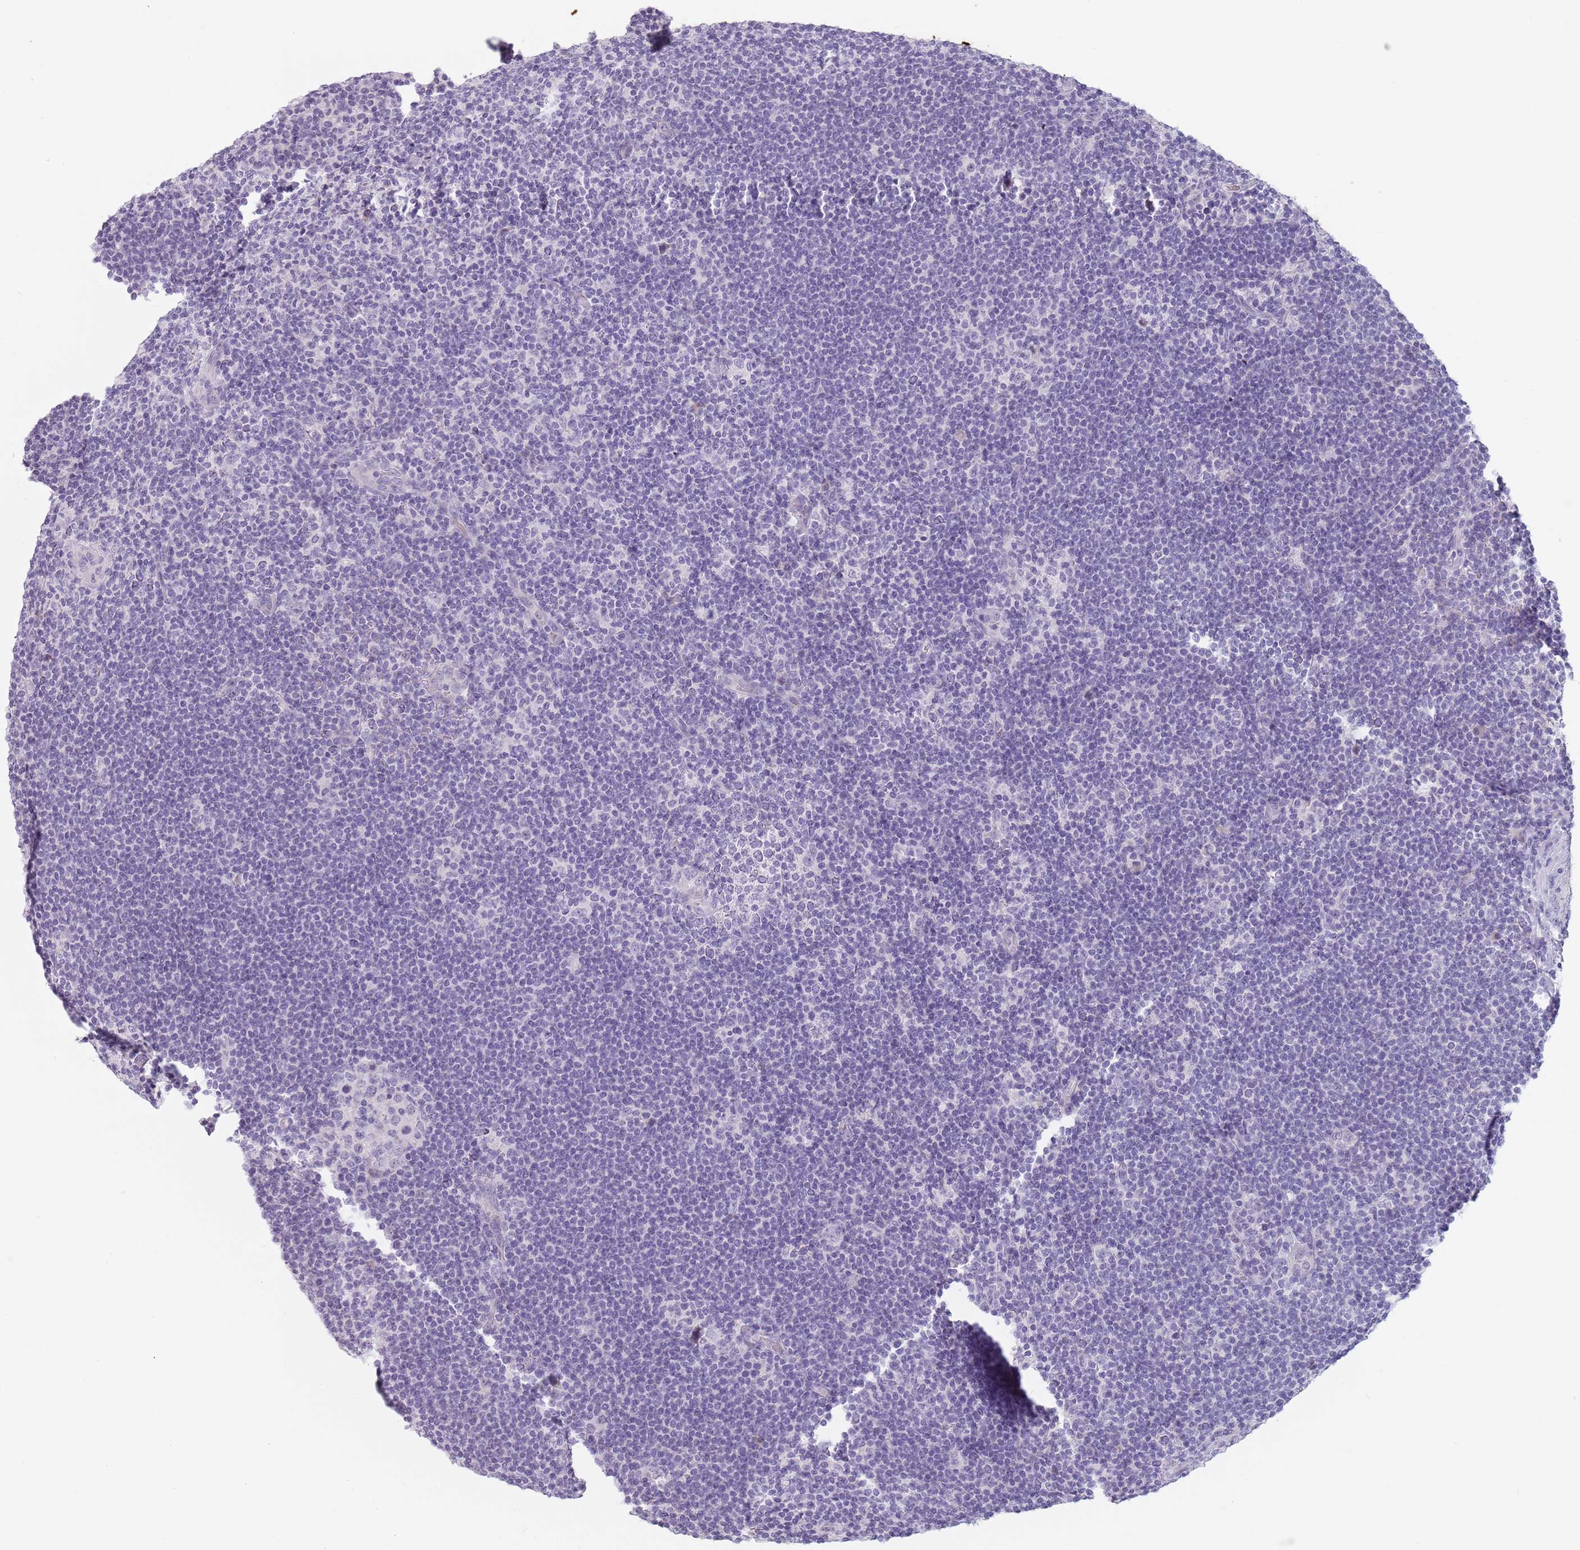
{"staining": {"intensity": "negative", "quantity": "none", "location": "none"}, "tissue": "lymphoma", "cell_type": "Tumor cells", "image_type": "cancer", "snomed": [{"axis": "morphology", "description": "Hodgkin's disease, NOS"}, {"axis": "topography", "description": "Lymph node"}], "caption": "Histopathology image shows no protein staining in tumor cells of lymphoma tissue.", "gene": "CEP19", "patient": {"sex": "female", "age": 57}}